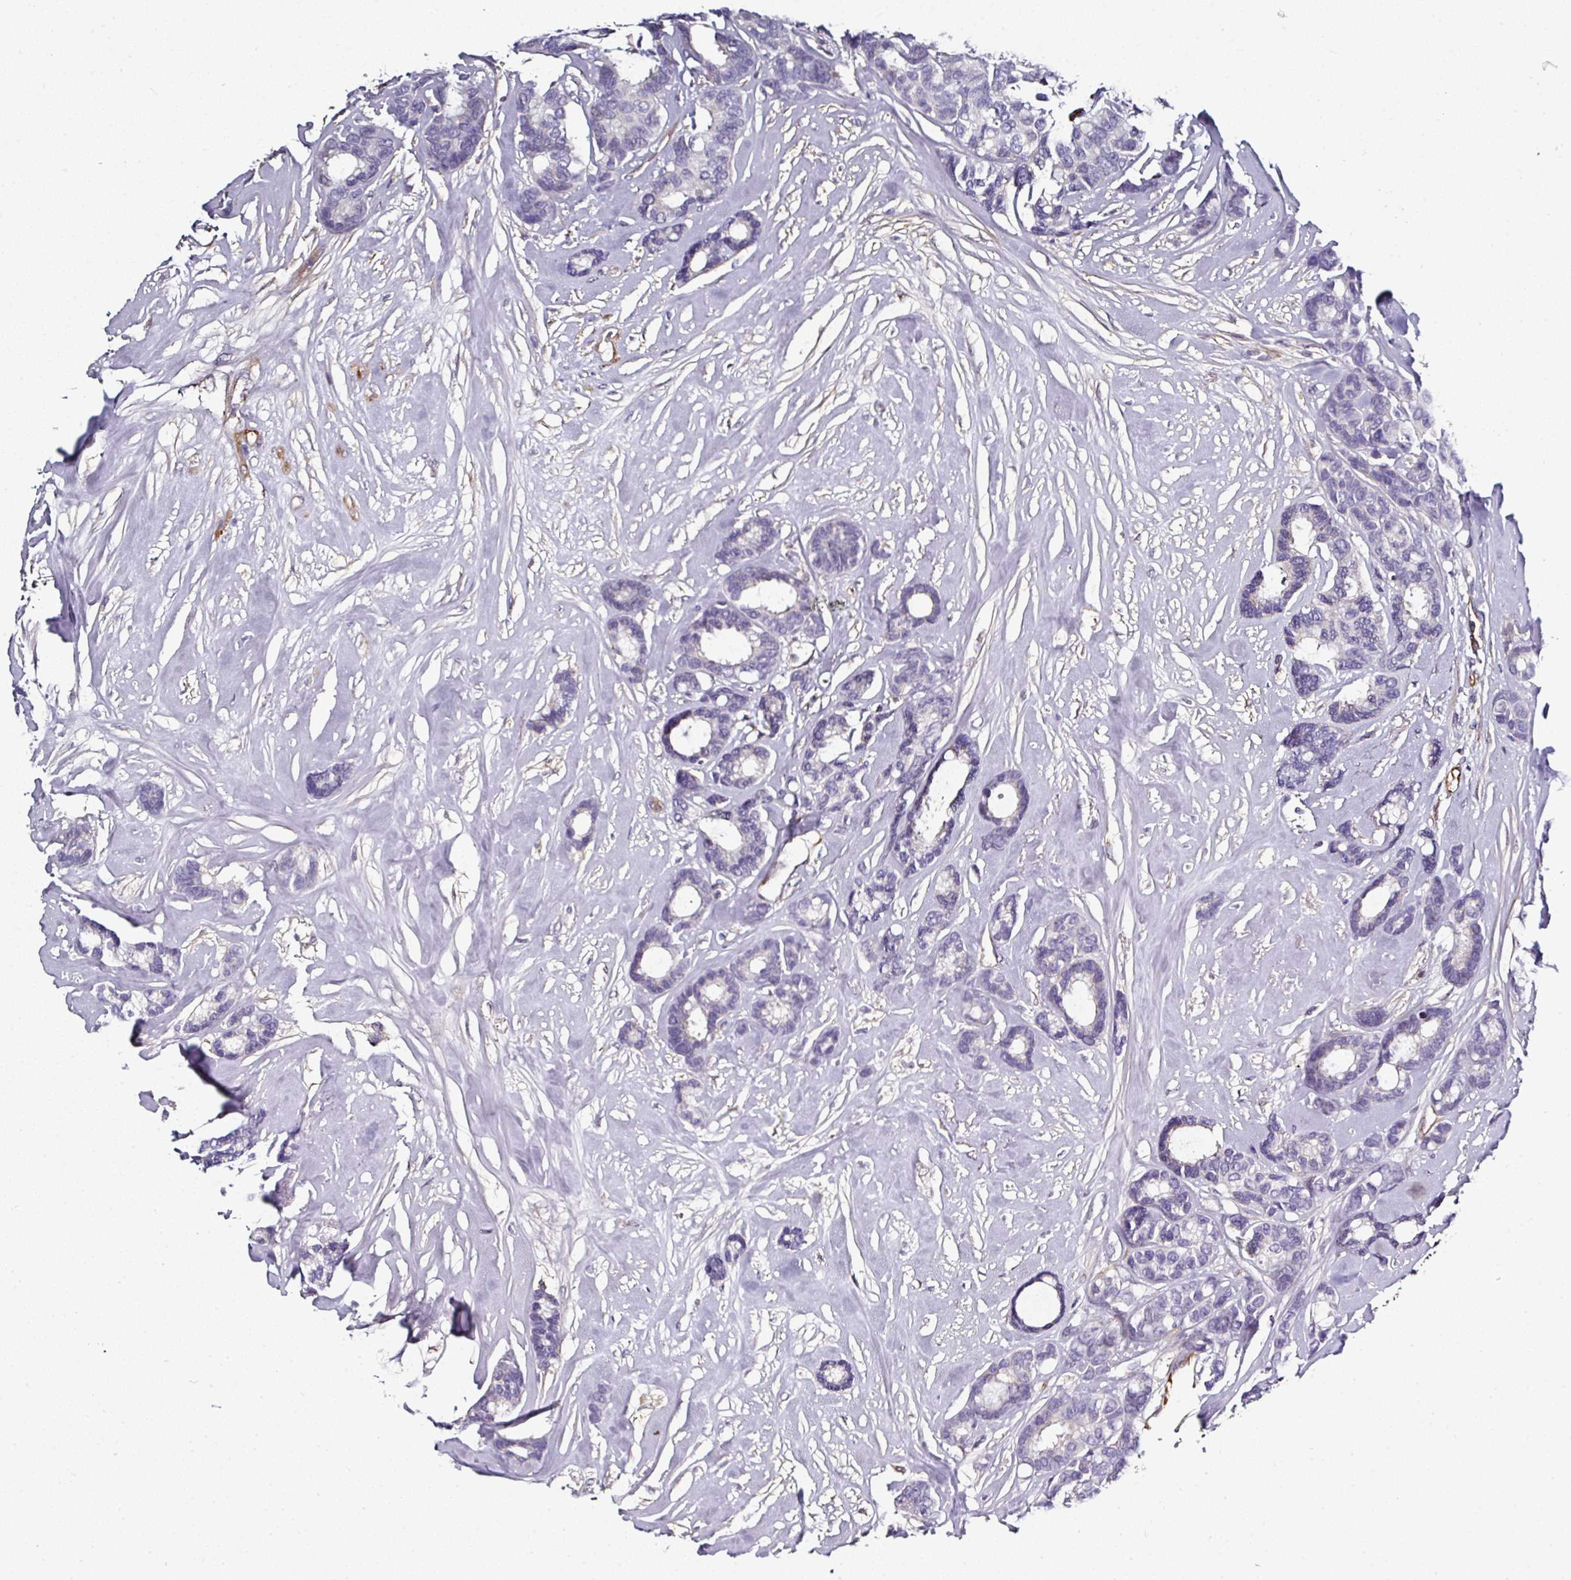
{"staining": {"intensity": "negative", "quantity": "none", "location": "none"}, "tissue": "breast cancer", "cell_type": "Tumor cells", "image_type": "cancer", "snomed": [{"axis": "morphology", "description": "Duct carcinoma"}, {"axis": "topography", "description": "Breast"}], "caption": "The image exhibits no staining of tumor cells in breast intraductal carcinoma.", "gene": "BEND5", "patient": {"sex": "female", "age": 87}}